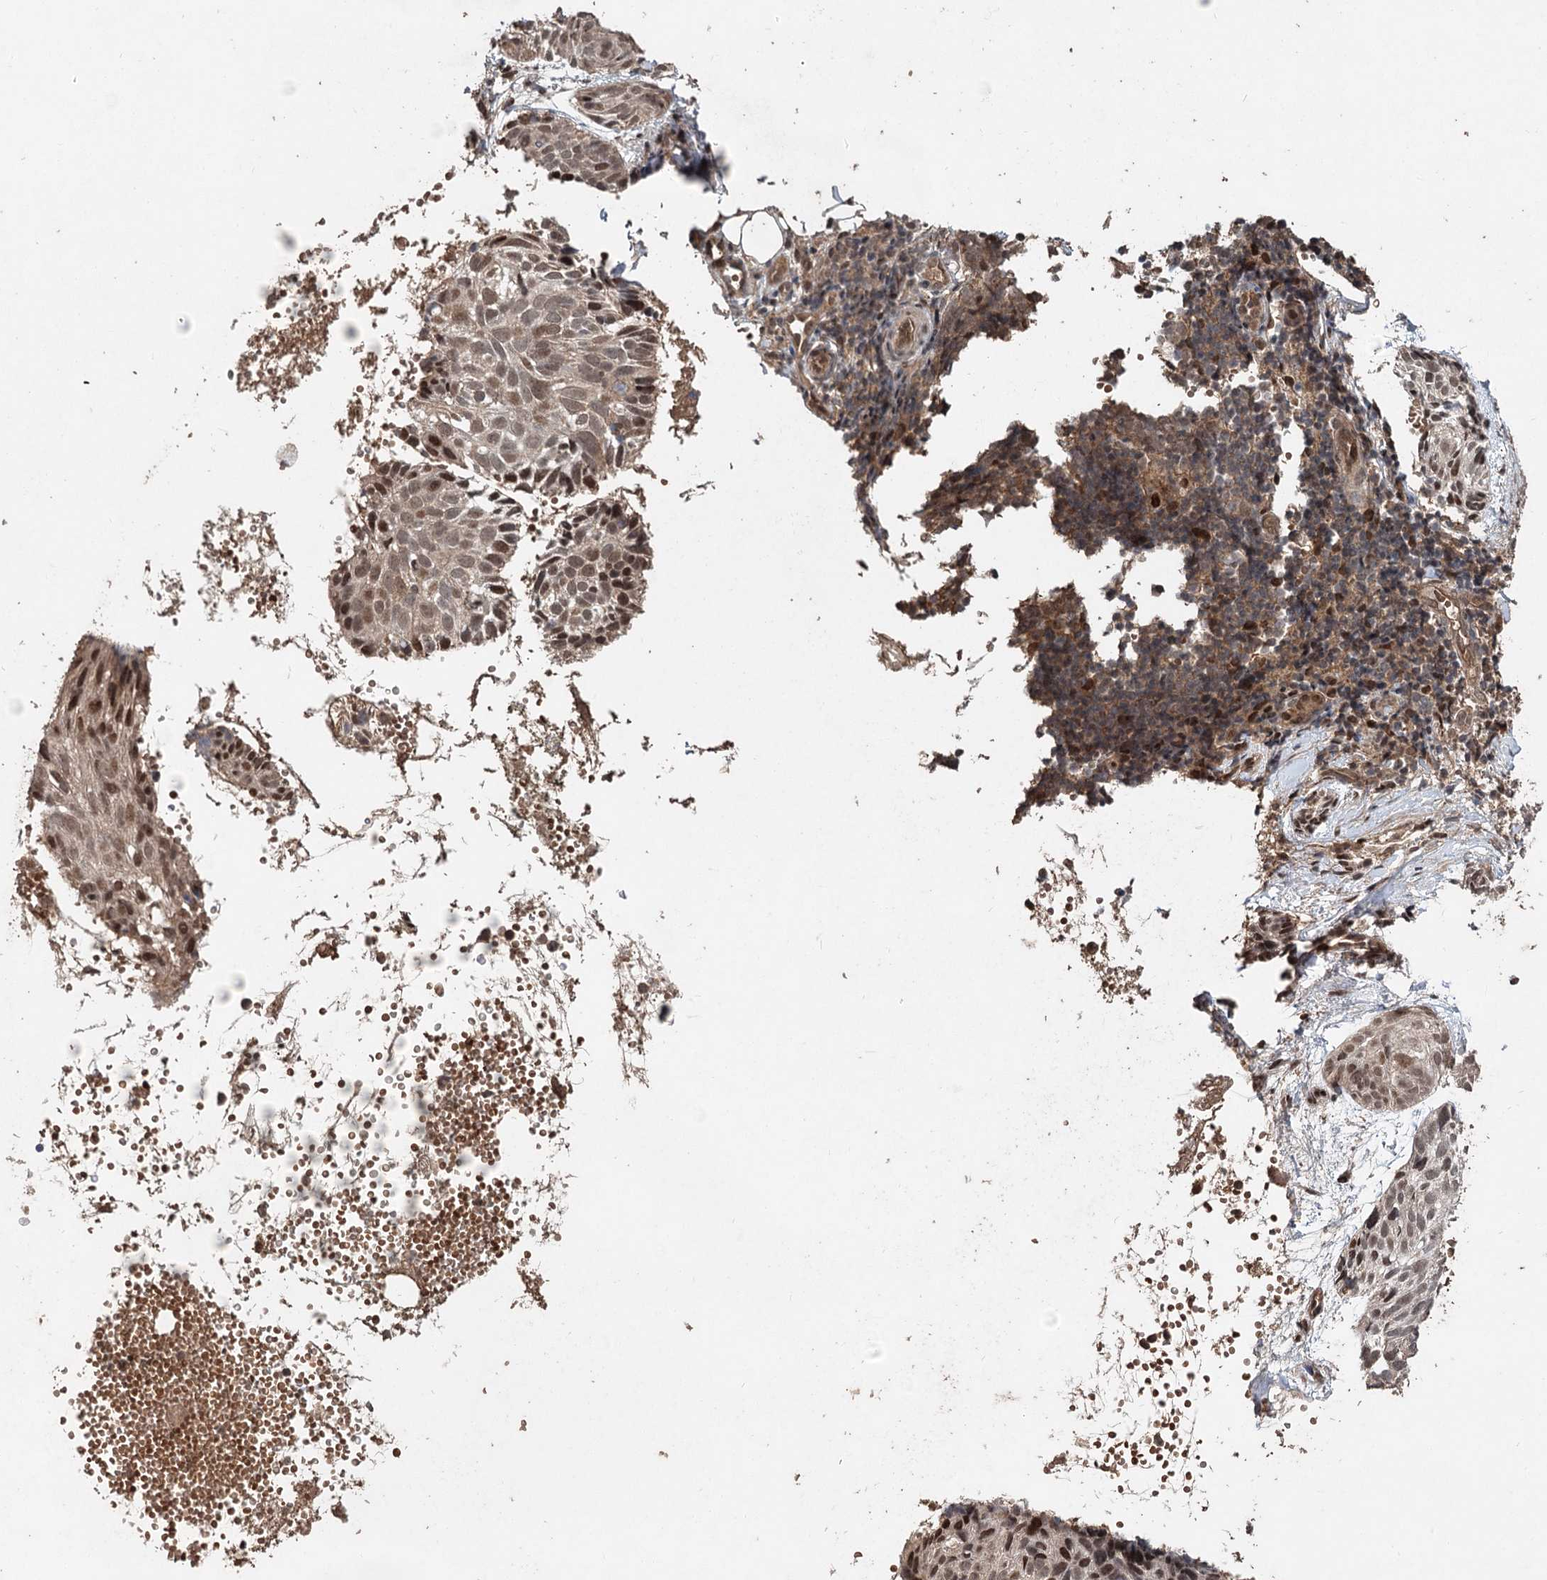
{"staining": {"intensity": "moderate", "quantity": "25%-75%", "location": "nuclear"}, "tissue": "skin cancer", "cell_type": "Tumor cells", "image_type": "cancer", "snomed": [{"axis": "morphology", "description": "Normal tissue, NOS"}, {"axis": "morphology", "description": "Basal cell carcinoma"}, {"axis": "topography", "description": "Skin"}], "caption": "A brown stain shows moderate nuclear staining of a protein in human skin basal cell carcinoma tumor cells.", "gene": "FBXO7", "patient": {"sex": "male", "age": 66}}